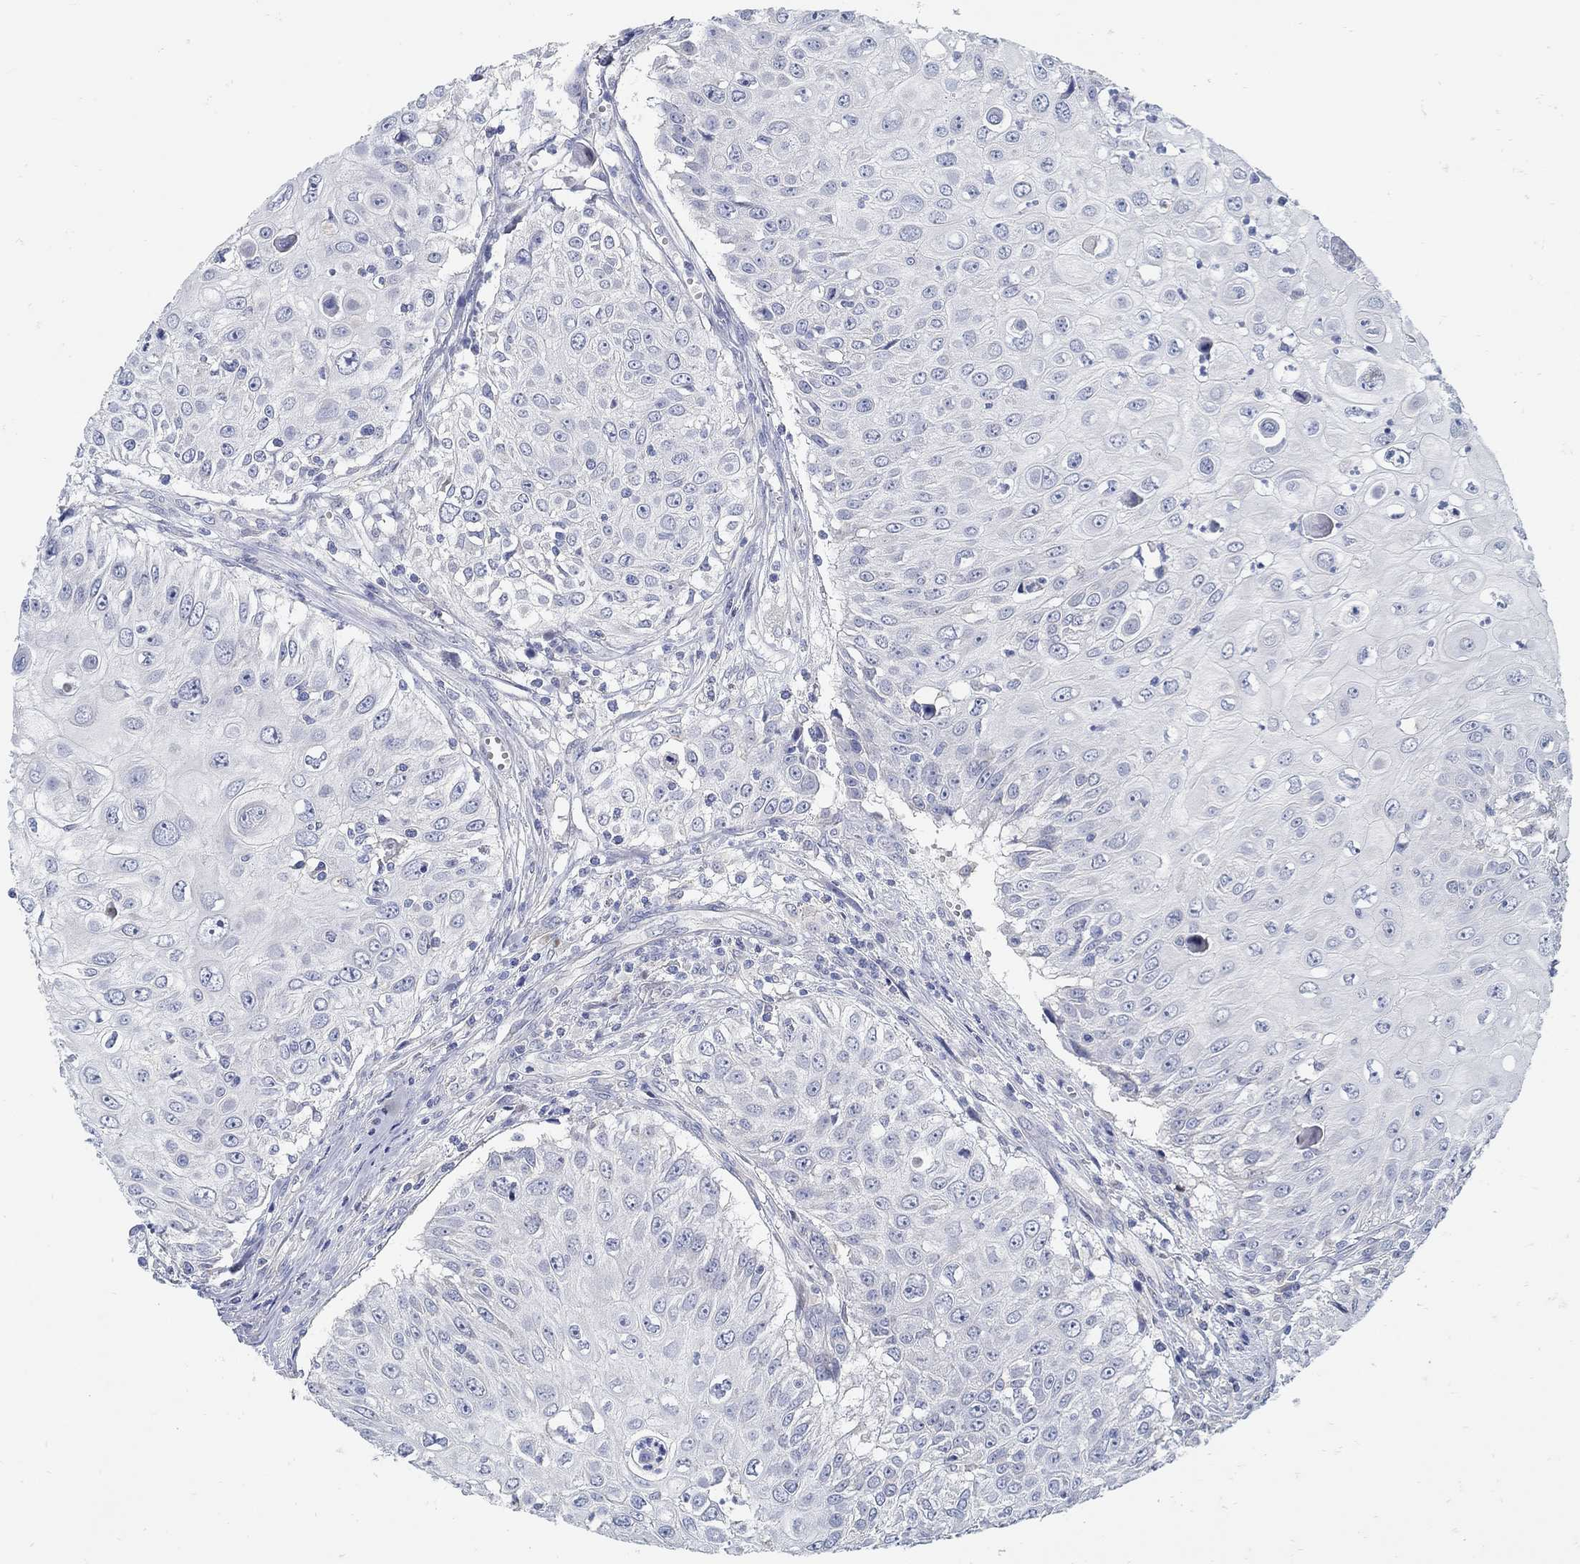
{"staining": {"intensity": "negative", "quantity": "none", "location": "none"}, "tissue": "urothelial cancer", "cell_type": "Tumor cells", "image_type": "cancer", "snomed": [{"axis": "morphology", "description": "Urothelial carcinoma, High grade"}, {"axis": "topography", "description": "Urinary bladder"}], "caption": "This is an immunohistochemistry (IHC) photomicrograph of human urothelial cancer. There is no staining in tumor cells.", "gene": "ZFAND4", "patient": {"sex": "female", "age": 79}}